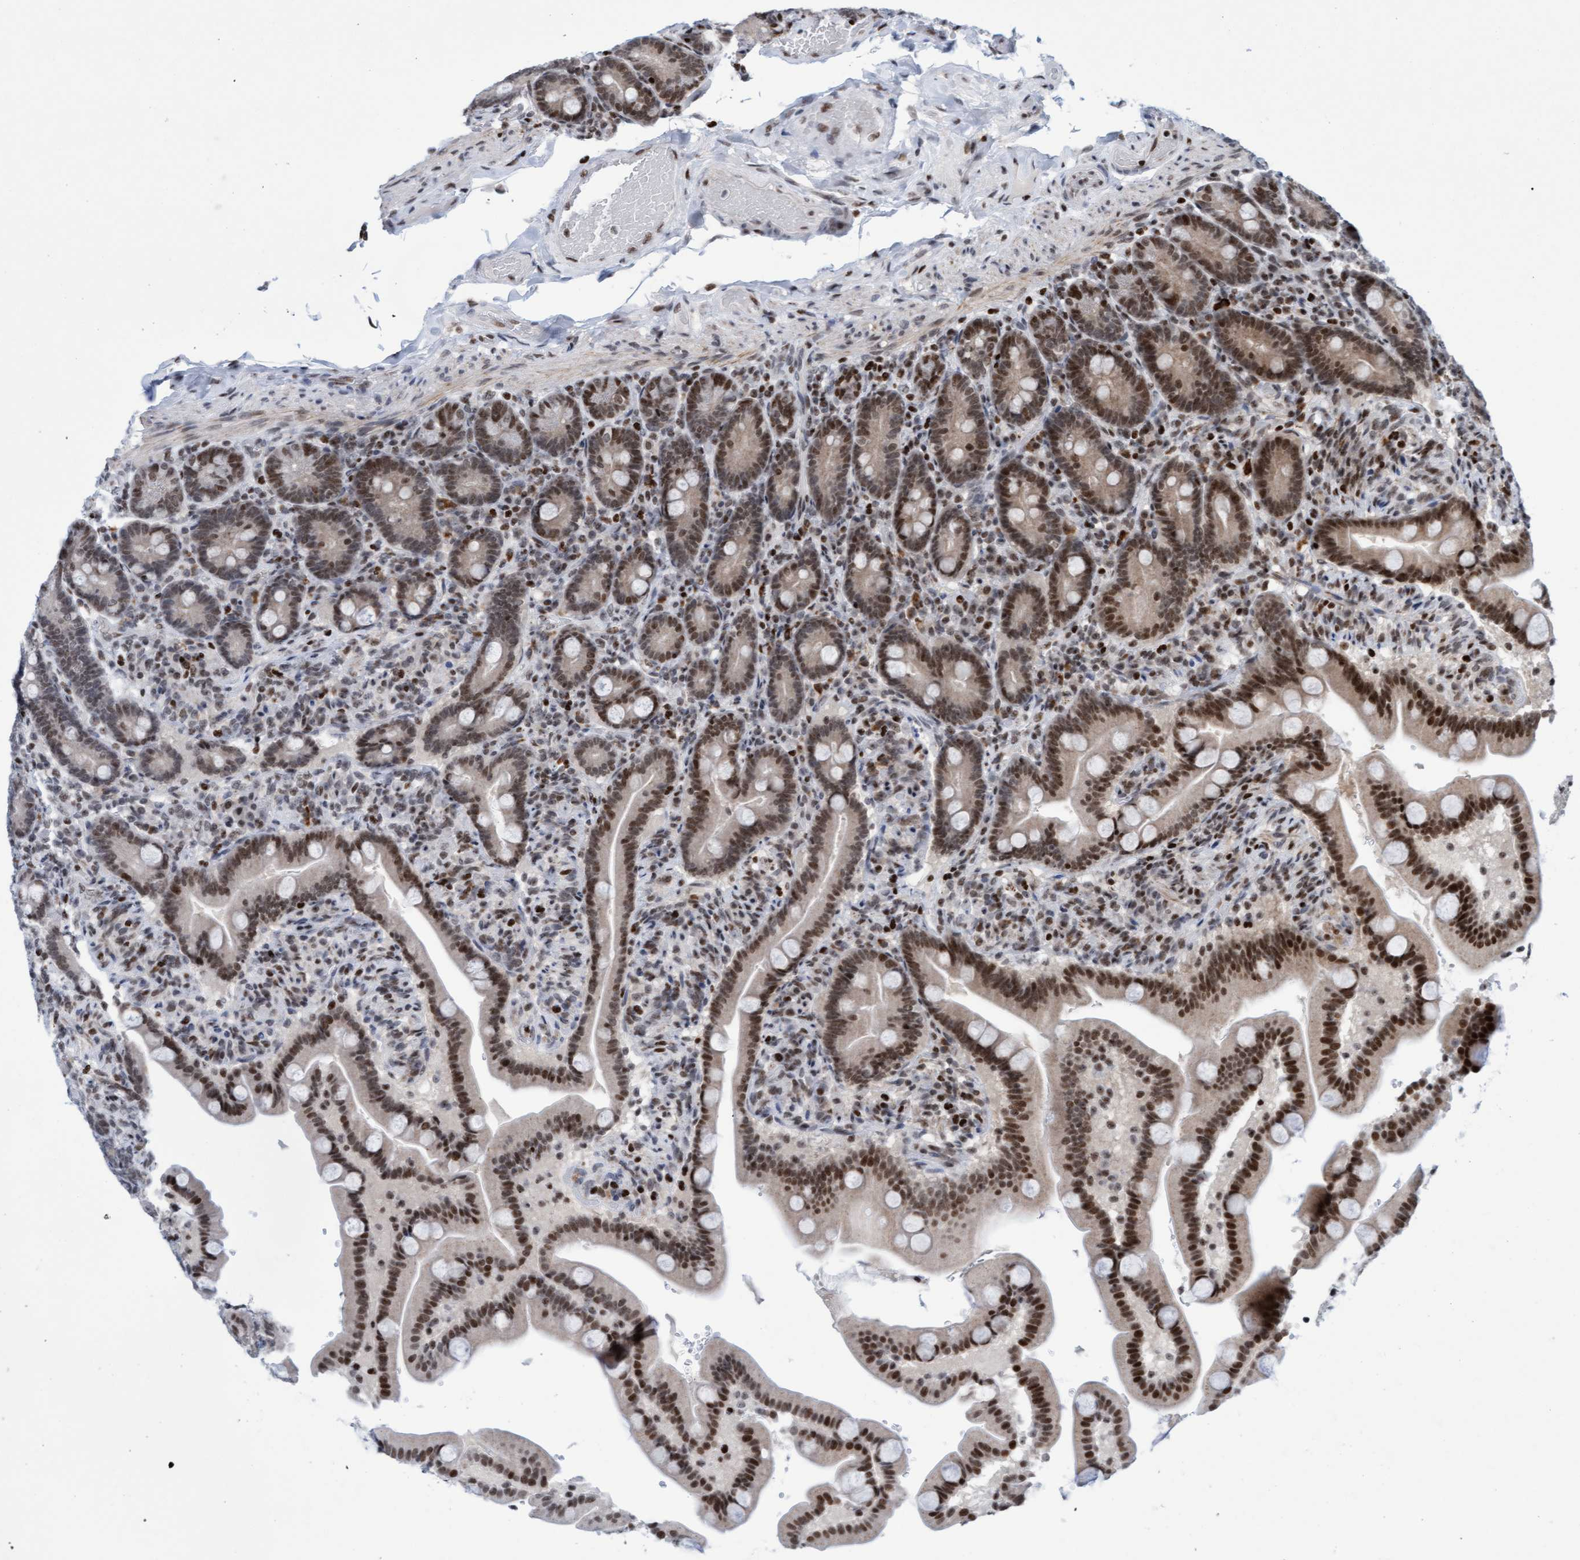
{"staining": {"intensity": "strong", "quantity": ">75%", "location": "nuclear"}, "tissue": "duodenum", "cell_type": "Glandular cells", "image_type": "normal", "snomed": [{"axis": "morphology", "description": "Normal tissue, NOS"}, {"axis": "topography", "description": "Duodenum"}], "caption": "Immunohistochemistry (IHC) image of benign duodenum: human duodenum stained using immunohistochemistry (IHC) displays high levels of strong protein expression localized specifically in the nuclear of glandular cells, appearing as a nuclear brown color.", "gene": "GLRX2", "patient": {"sex": "male", "age": 54}}